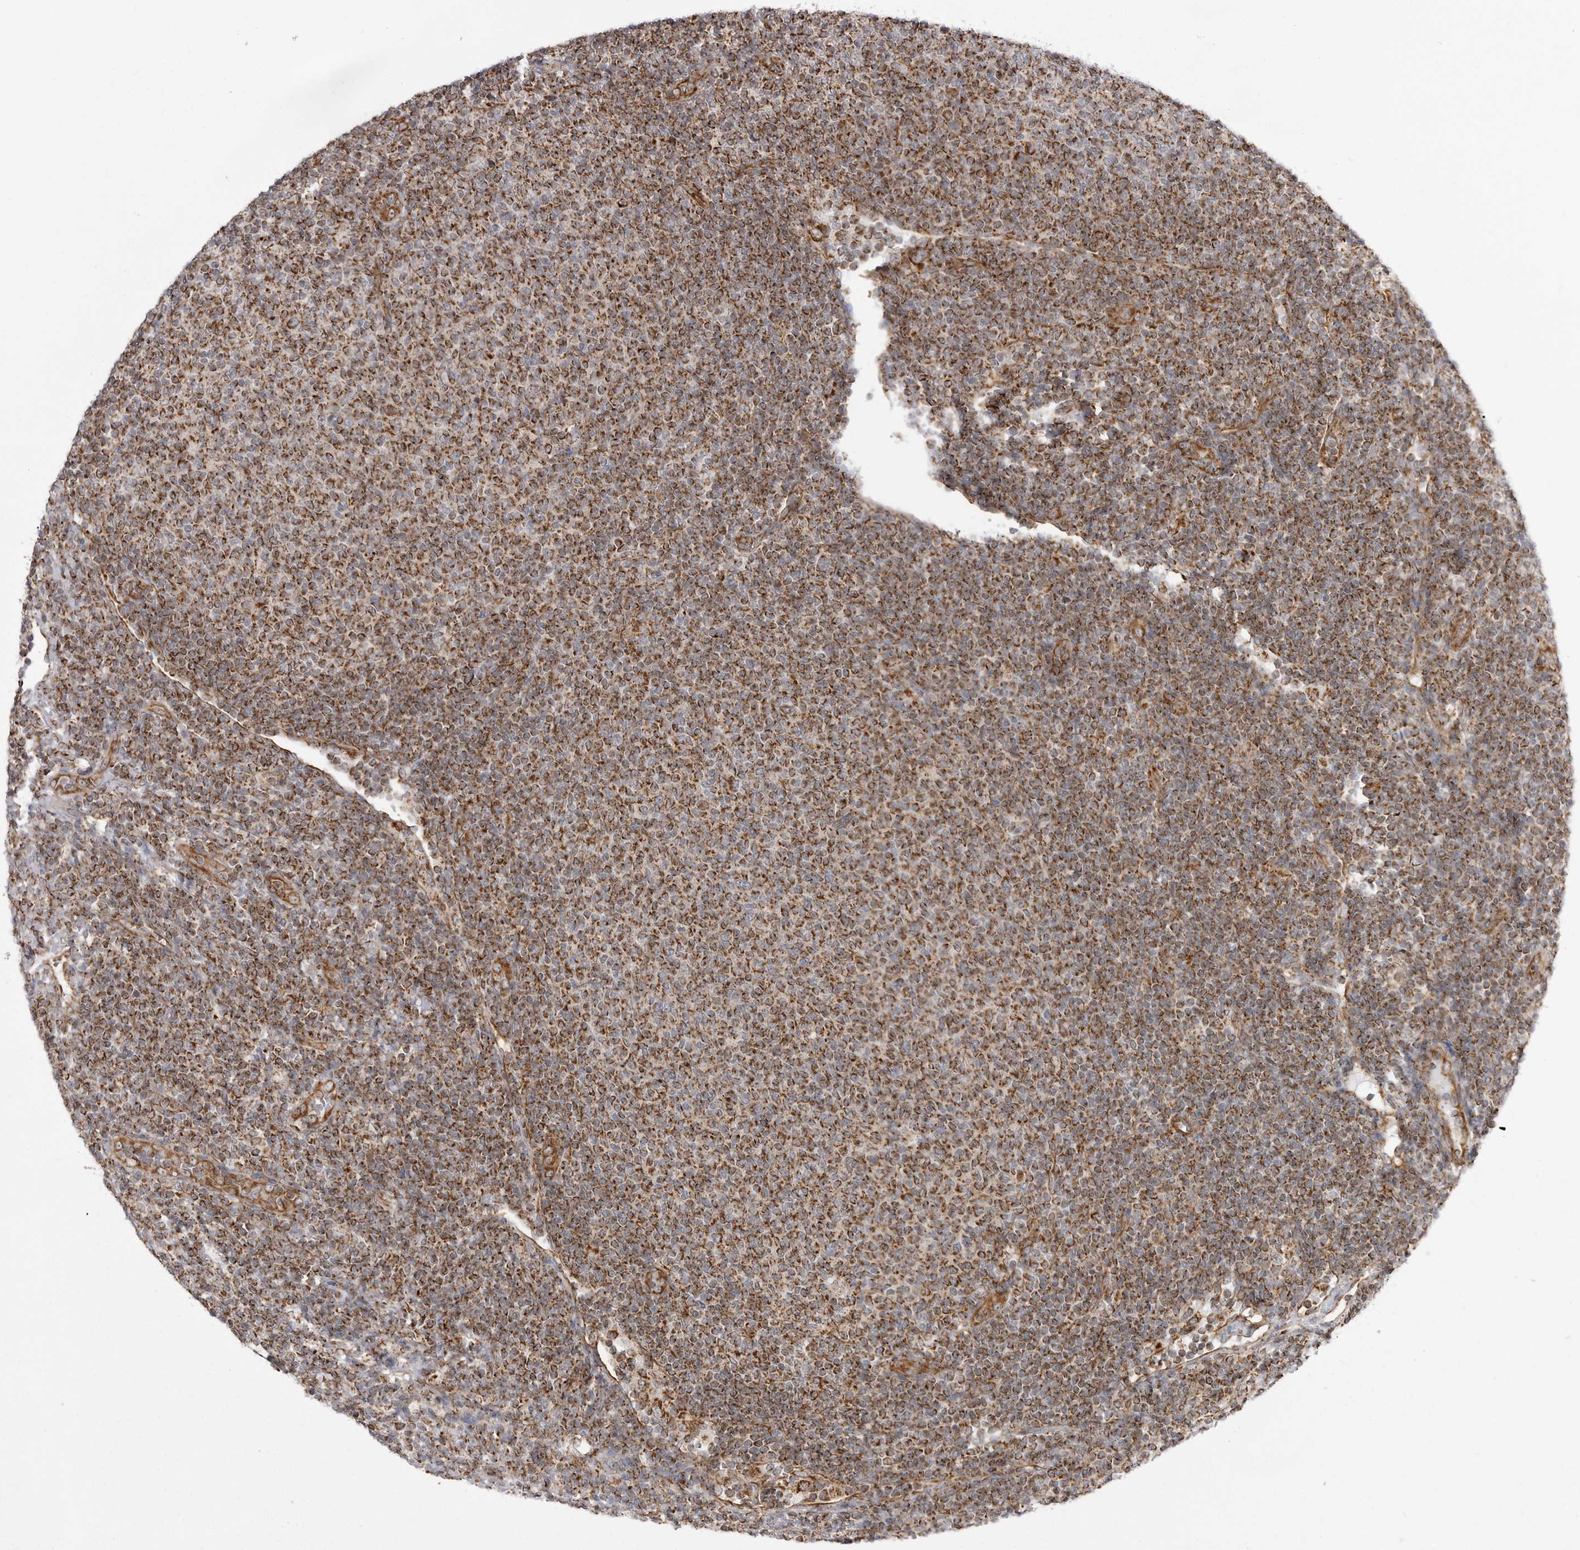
{"staining": {"intensity": "strong", "quantity": ">75%", "location": "cytoplasmic/membranous"}, "tissue": "lymphoma", "cell_type": "Tumor cells", "image_type": "cancer", "snomed": [{"axis": "morphology", "description": "Malignant lymphoma, non-Hodgkin's type, Low grade"}, {"axis": "topography", "description": "Lymph node"}], "caption": "This image displays immunohistochemistry (IHC) staining of malignant lymphoma, non-Hodgkin's type (low-grade), with high strong cytoplasmic/membranous expression in about >75% of tumor cells.", "gene": "FH", "patient": {"sex": "male", "age": 66}}